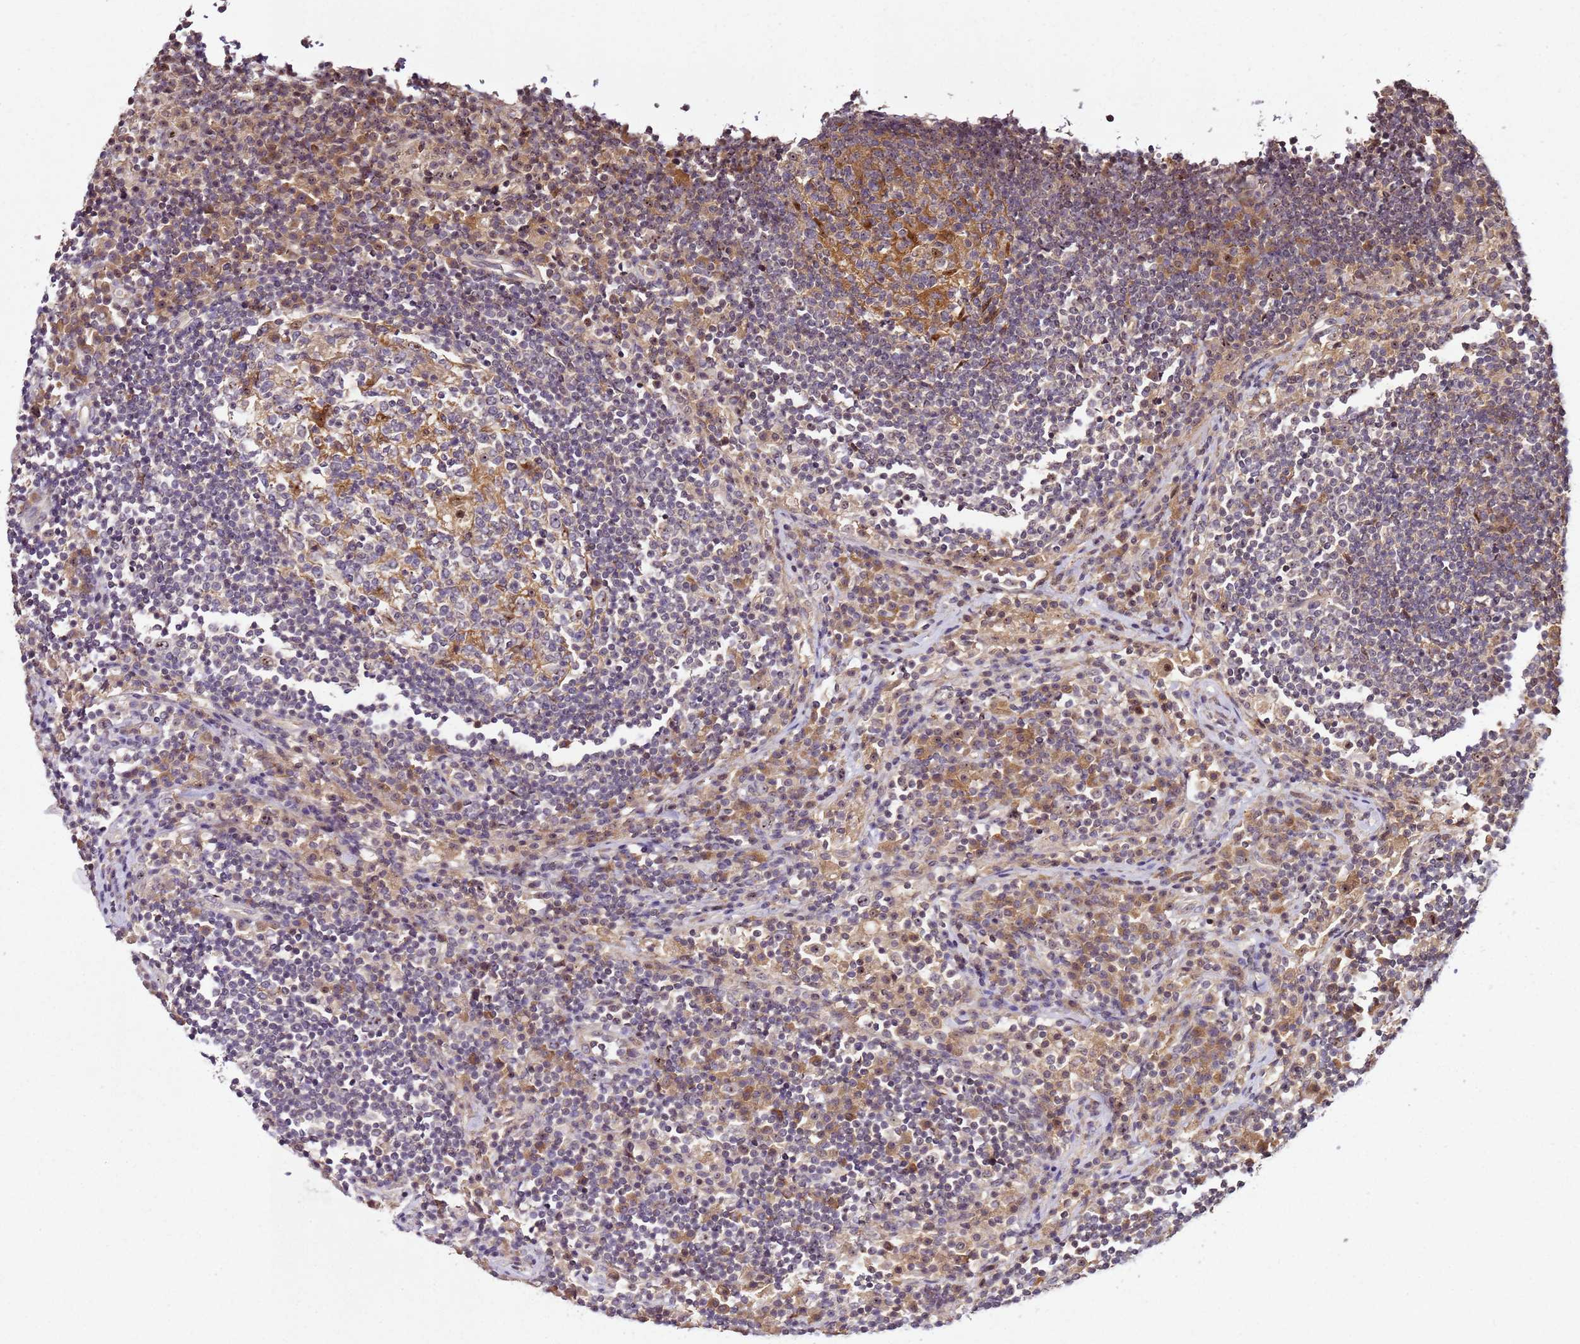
{"staining": {"intensity": "weak", "quantity": "25%-75%", "location": "cytoplasmic/membranous"}, "tissue": "lymph node", "cell_type": "Germinal center cells", "image_type": "normal", "snomed": [{"axis": "morphology", "description": "Normal tissue, NOS"}, {"axis": "topography", "description": "Lymph node"}], "caption": "Human lymph node stained with a brown dye exhibits weak cytoplasmic/membranous positive staining in about 25%-75% of germinal center cells.", "gene": "DDX27", "patient": {"sex": "female", "age": 53}}